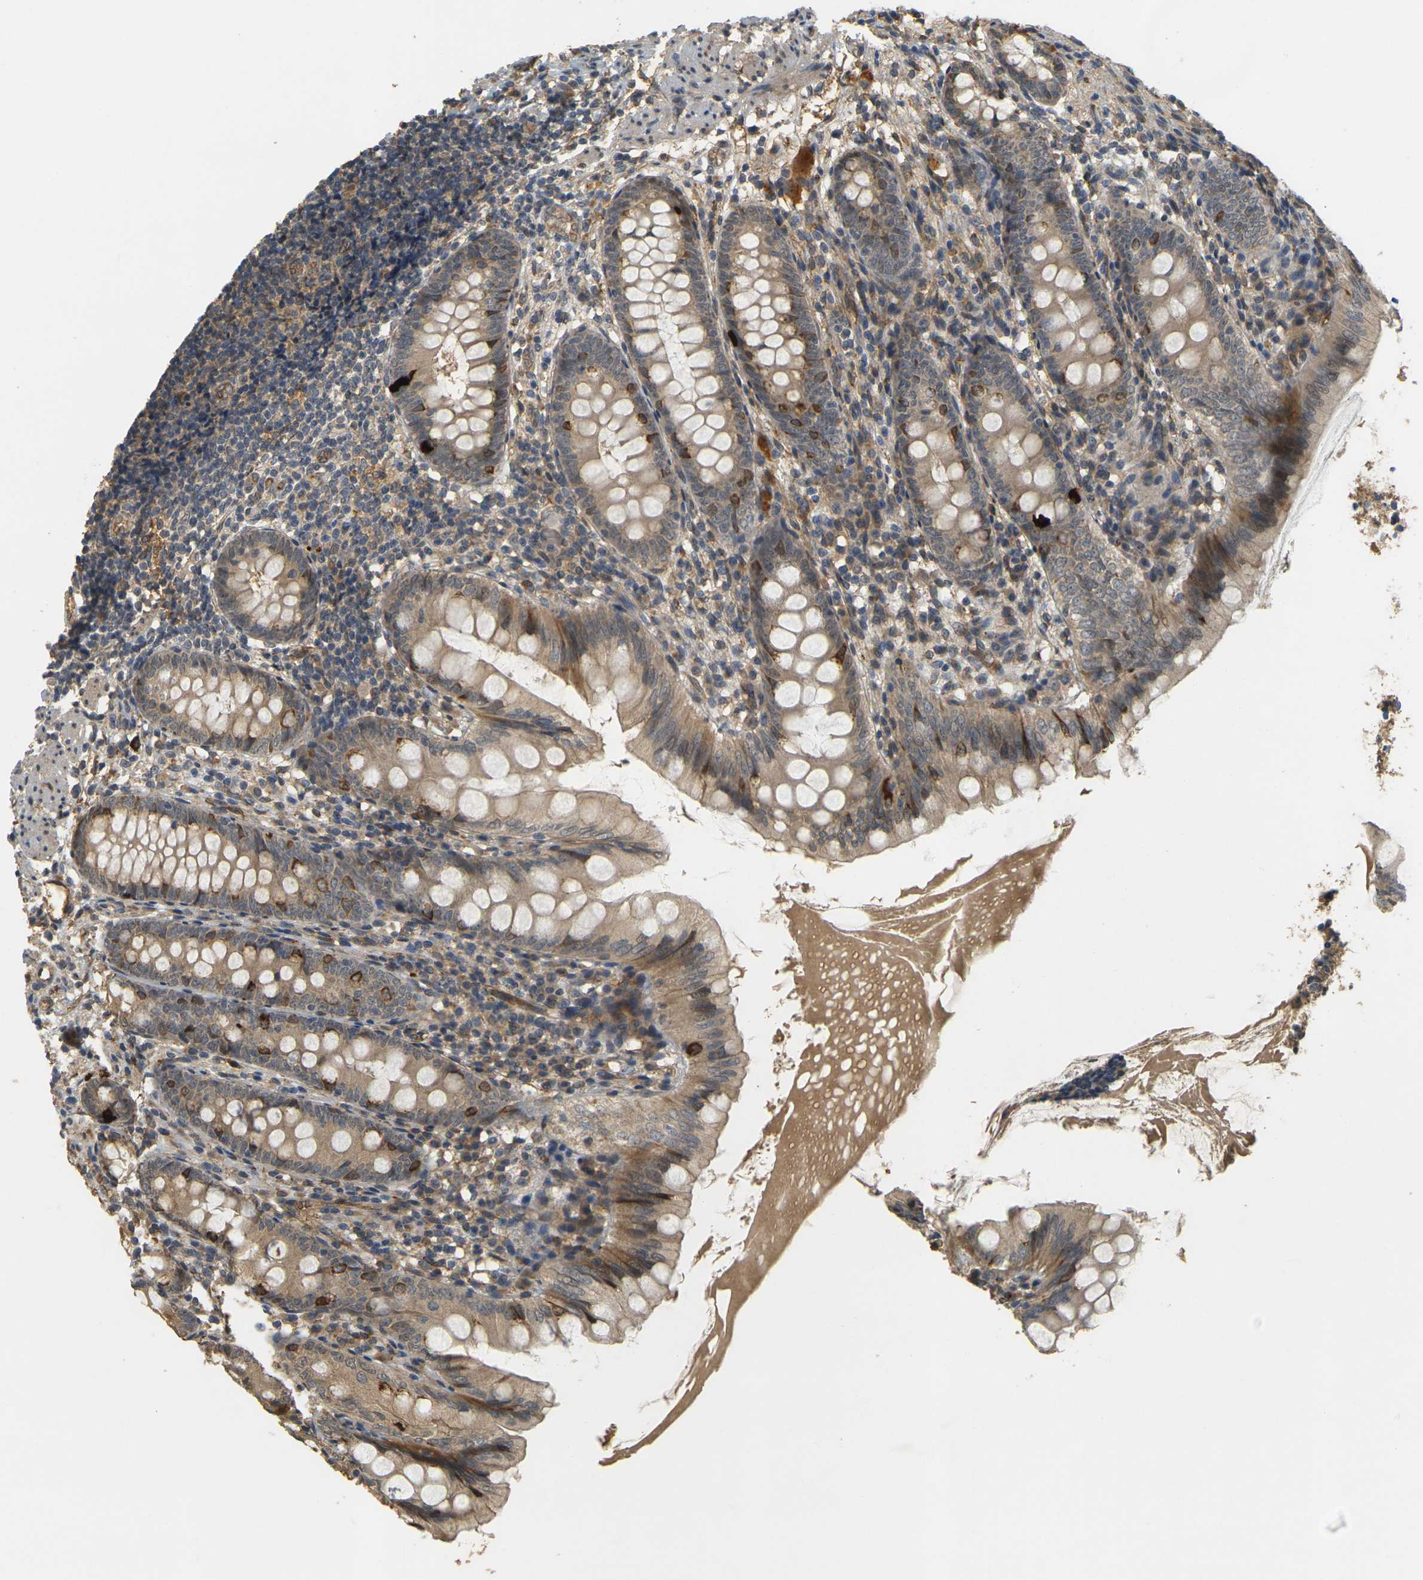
{"staining": {"intensity": "moderate", "quantity": ">75%", "location": "cytoplasmic/membranous"}, "tissue": "appendix", "cell_type": "Glandular cells", "image_type": "normal", "snomed": [{"axis": "morphology", "description": "Normal tissue, NOS"}, {"axis": "topography", "description": "Appendix"}], "caption": "Immunohistochemical staining of normal appendix demonstrates moderate cytoplasmic/membranous protein positivity in about >75% of glandular cells. Nuclei are stained in blue.", "gene": "MEGF9", "patient": {"sex": "female", "age": 77}}